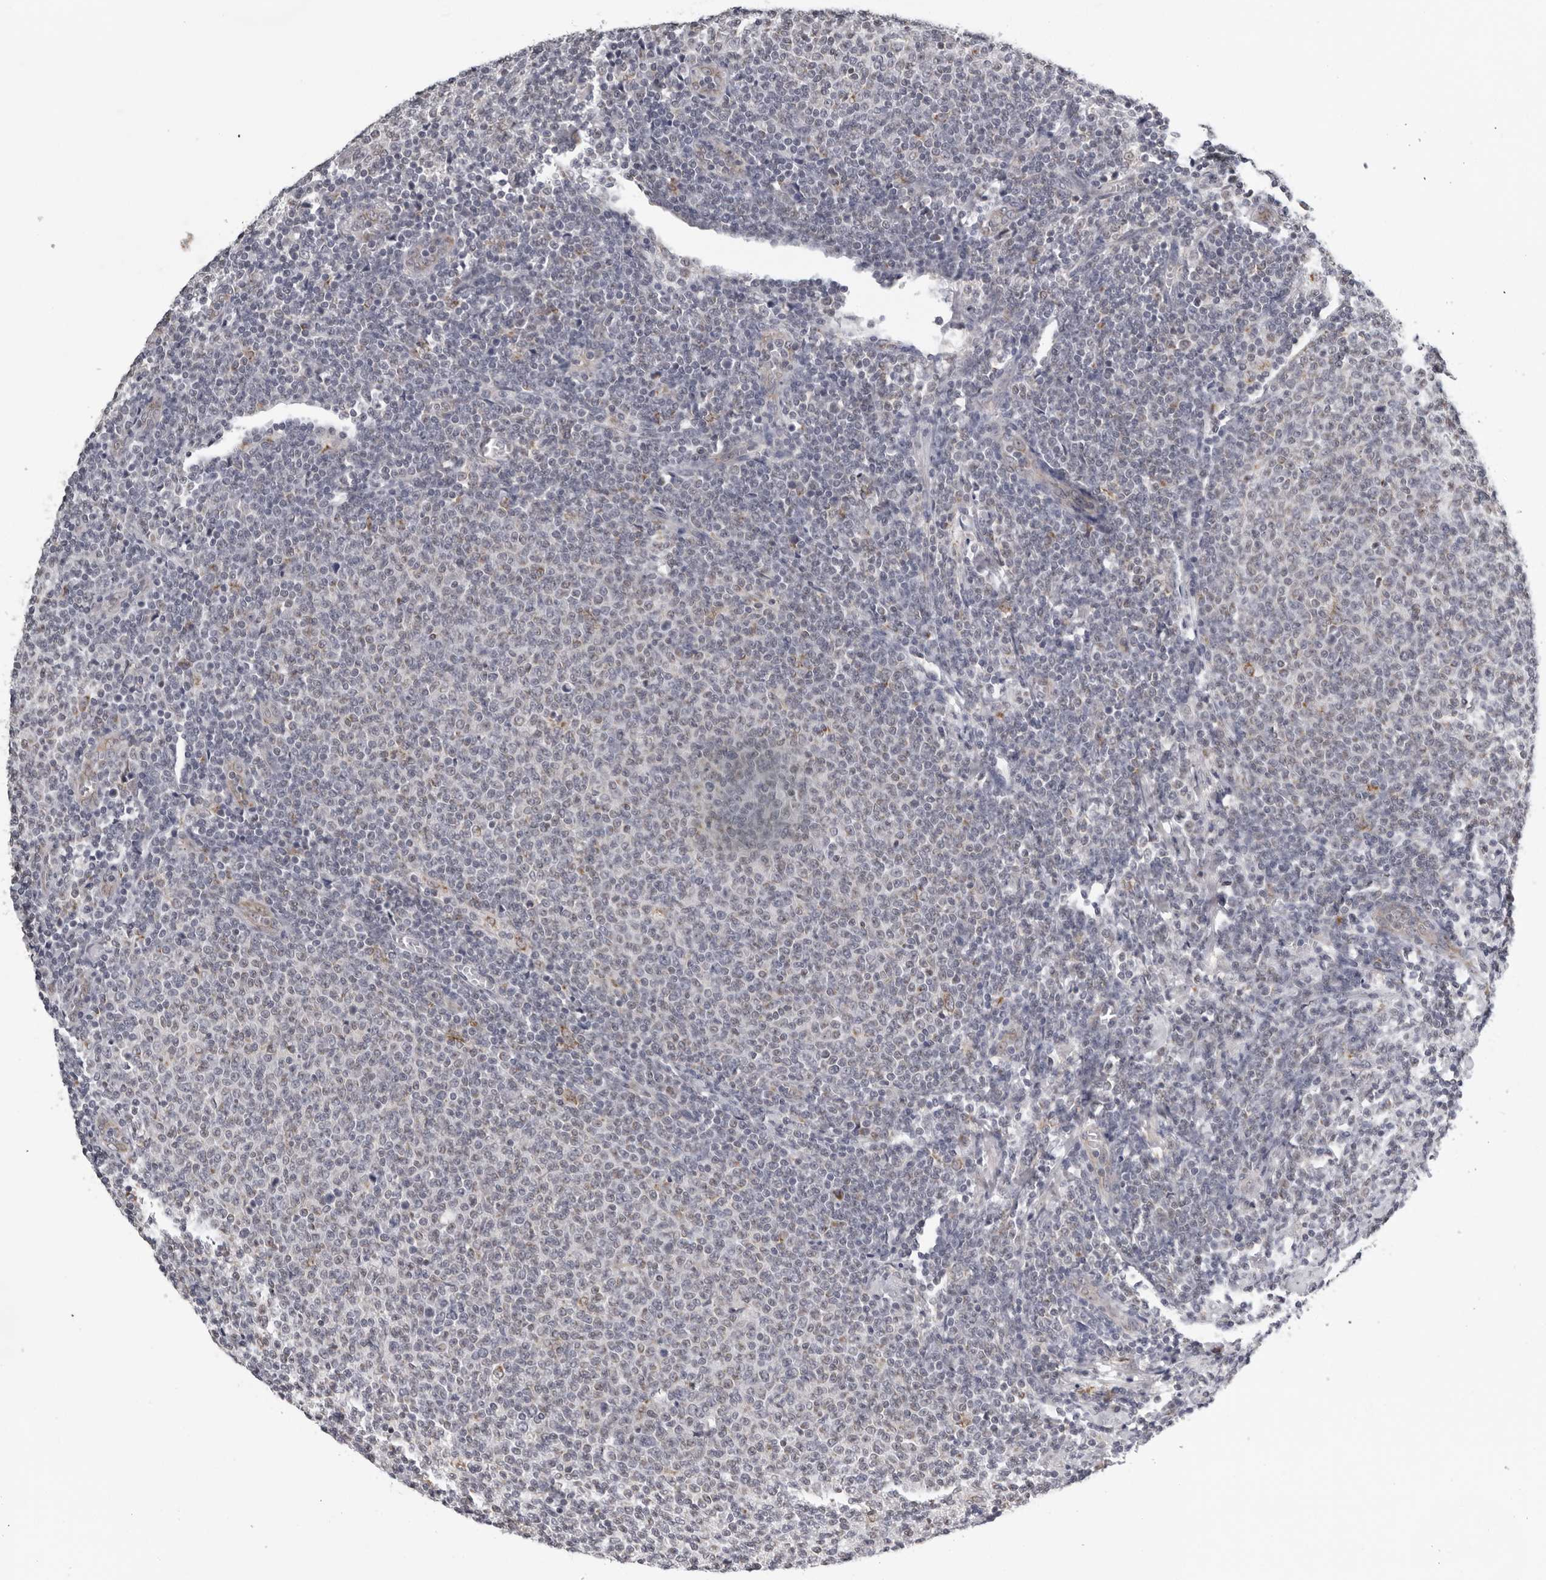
{"staining": {"intensity": "negative", "quantity": "none", "location": "none"}, "tissue": "lymphoma", "cell_type": "Tumor cells", "image_type": "cancer", "snomed": [{"axis": "morphology", "description": "Malignant lymphoma, non-Hodgkin's type, Low grade"}, {"axis": "topography", "description": "Lymph node"}], "caption": "High magnification brightfield microscopy of malignant lymphoma, non-Hodgkin's type (low-grade) stained with DAB (3,3'-diaminobenzidine) (brown) and counterstained with hematoxylin (blue): tumor cells show no significant staining.", "gene": "CPT2", "patient": {"sex": "male", "age": 66}}